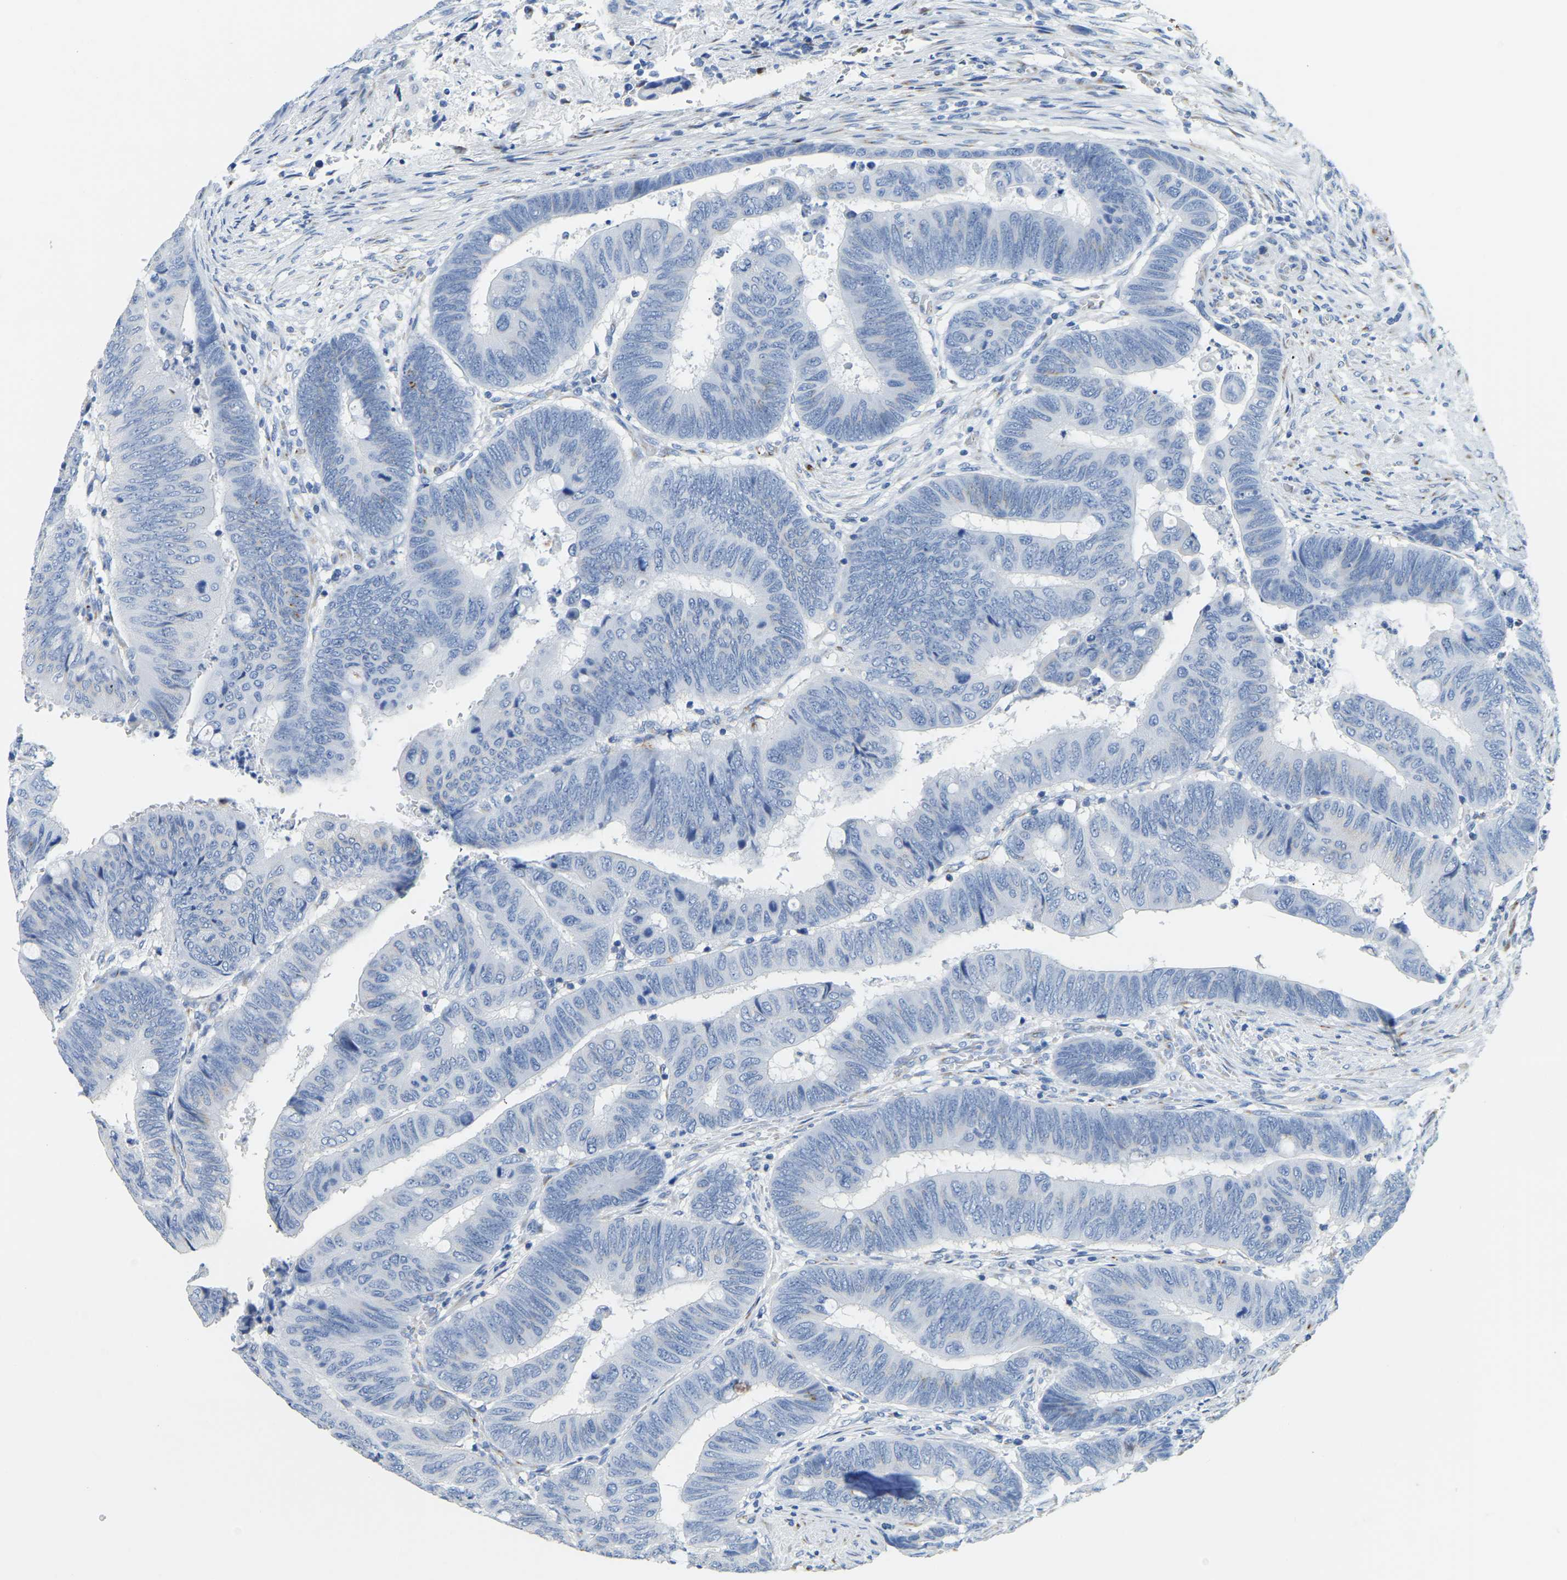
{"staining": {"intensity": "negative", "quantity": "none", "location": "none"}, "tissue": "colorectal cancer", "cell_type": "Tumor cells", "image_type": "cancer", "snomed": [{"axis": "morphology", "description": "Normal tissue, NOS"}, {"axis": "morphology", "description": "Adenocarcinoma, NOS"}, {"axis": "topography", "description": "Rectum"}, {"axis": "topography", "description": "Peripheral nerve tissue"}], "caption": "This is a image of immunohistochemistry staining of adenocarcinoma (colorectal), which shows no expression in tumor cells.", "gene": "FAM174A", "patient": {"sex": "male", "age": 92}}